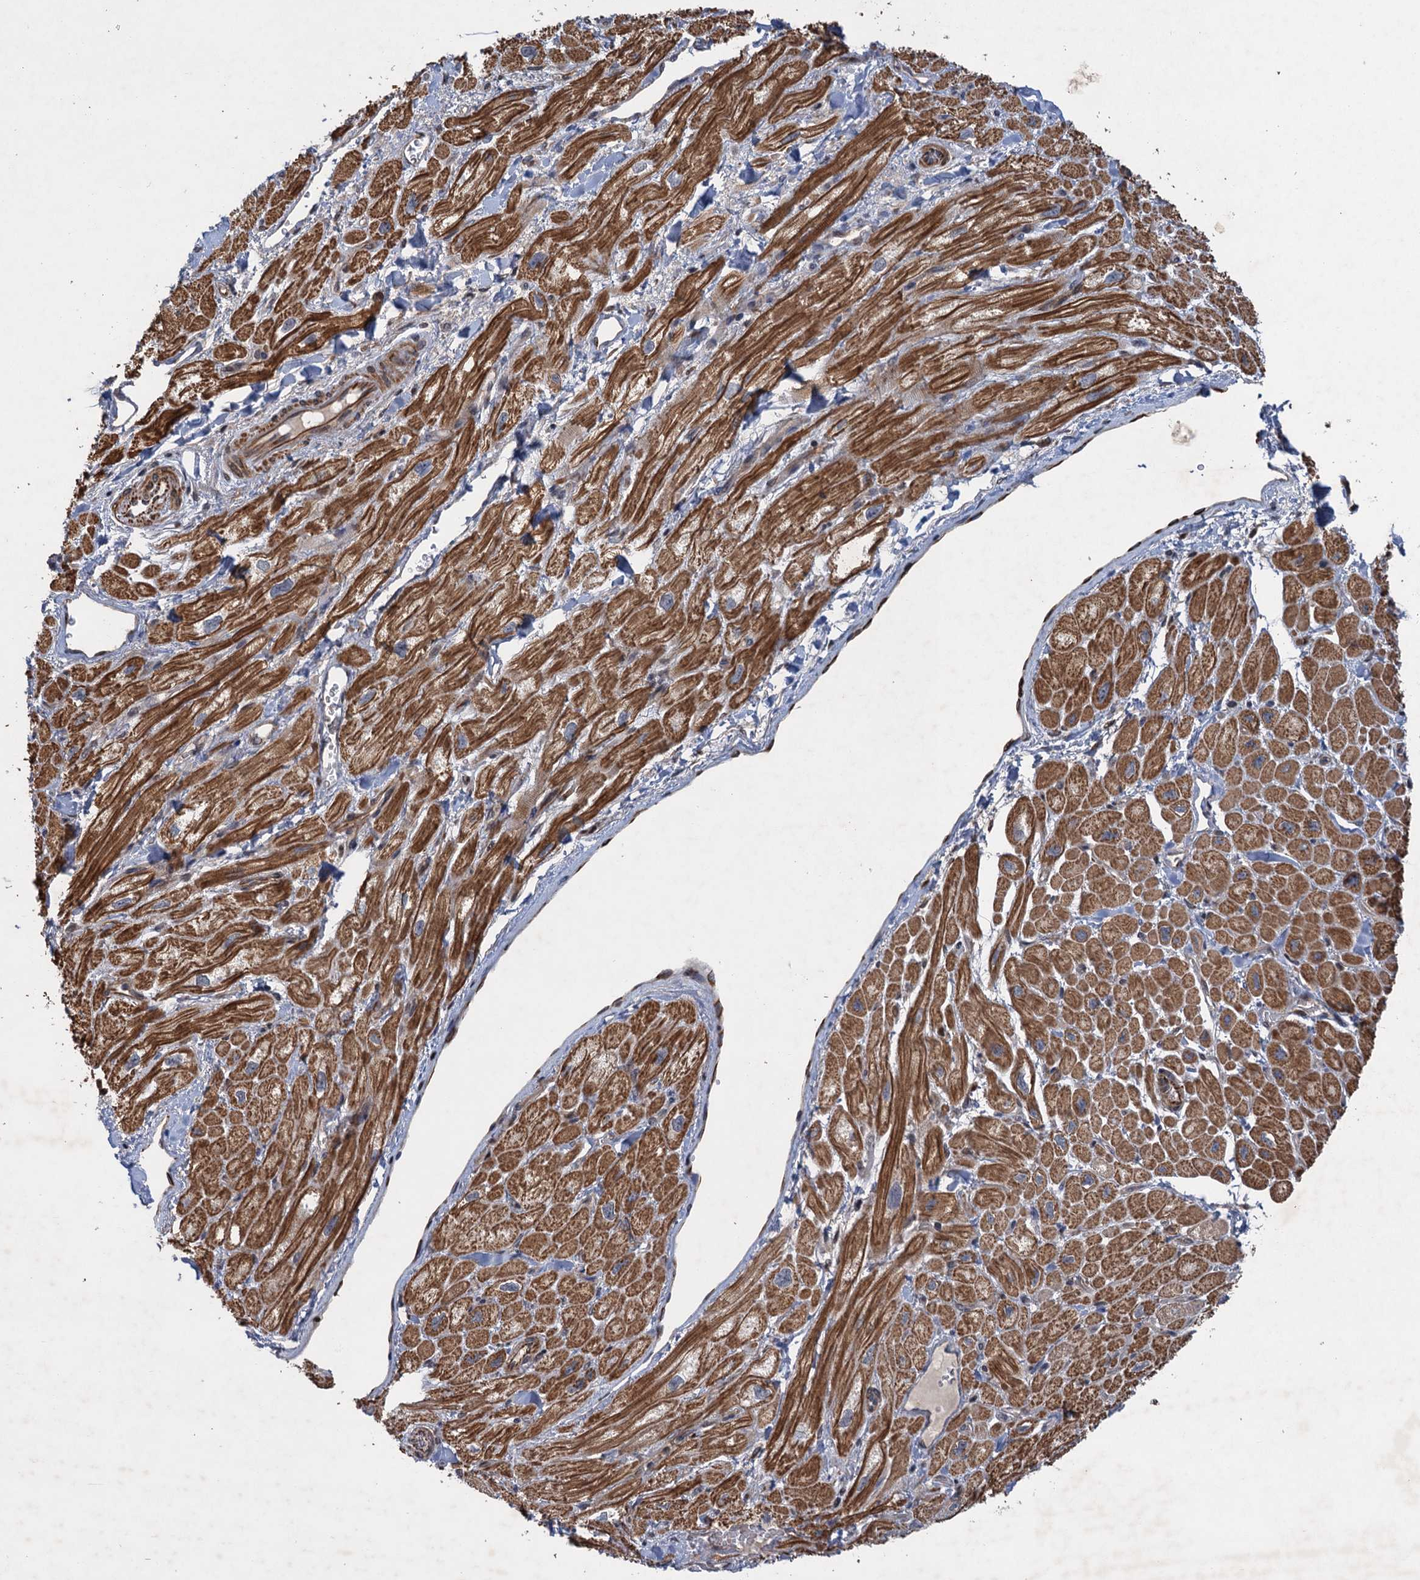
{"staining": {"intensity": "moderate", "quantity": ">75%", "location": "cytoplasmic/membranous"}, "tissue": "heart muscle", "cell_type": "Cardiomyocytes", "image_type": "normal", "snomed": [{"axis": "morphology", "description": "Normal tissue, NOS"}, {"axis": "topography", "description": "Heart"}], "caption": "DAB (3,3'-diaminobenzidine) immunohistochemical staining of unremarkable human heart muscle shows moderate cytoplasmic/membranous protein positivity in about >75% of cardiomyocytes. (brown staining indicates protein expression, while blue staining denotes nuclei).", "gene": "TTC31", "patient": {"sex": "male", "age": 65}}